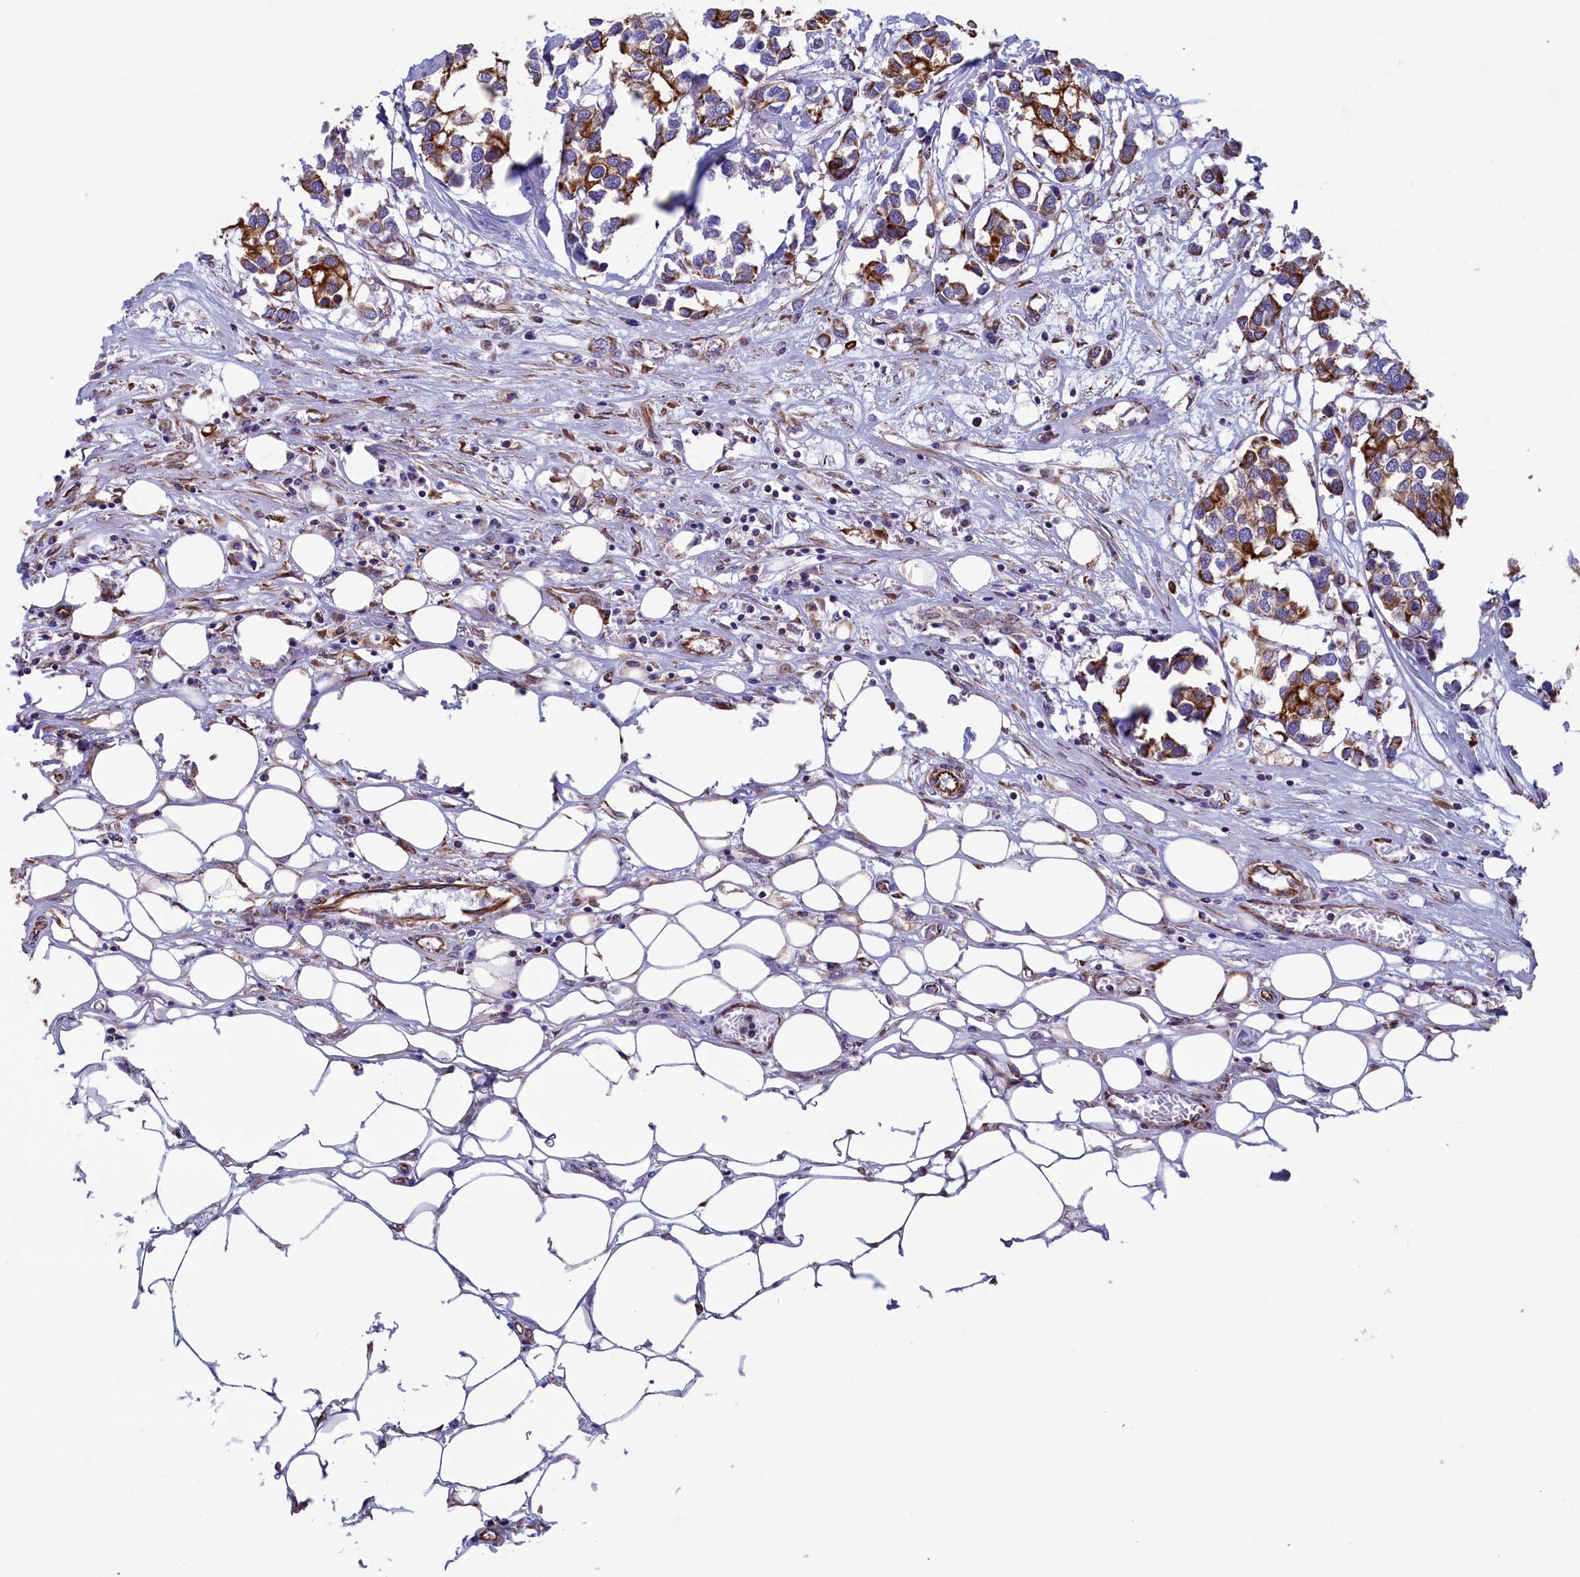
{"staining": {"intensity": "moderate", "quantity": ">75%", "location": "cytoplasmic/membranous"}, "tissue": "breast cancer", "cell_type": "Tumor cells", "image_type": "cancer", "snomed": [{"axis": "morphology", "description": "Duct carcinoma"}, {"axis": "topography", "description": "Breast"}], "caption": "Approximately >75% of tumor cells in intraductal carcinoma (breast) demonstrate moderate cytoplasmic/membranous protein positivity as visualized by brown immunohistochemical staining.", "gene": "GATB", "patient": {"sex": "female", "age": 83}}